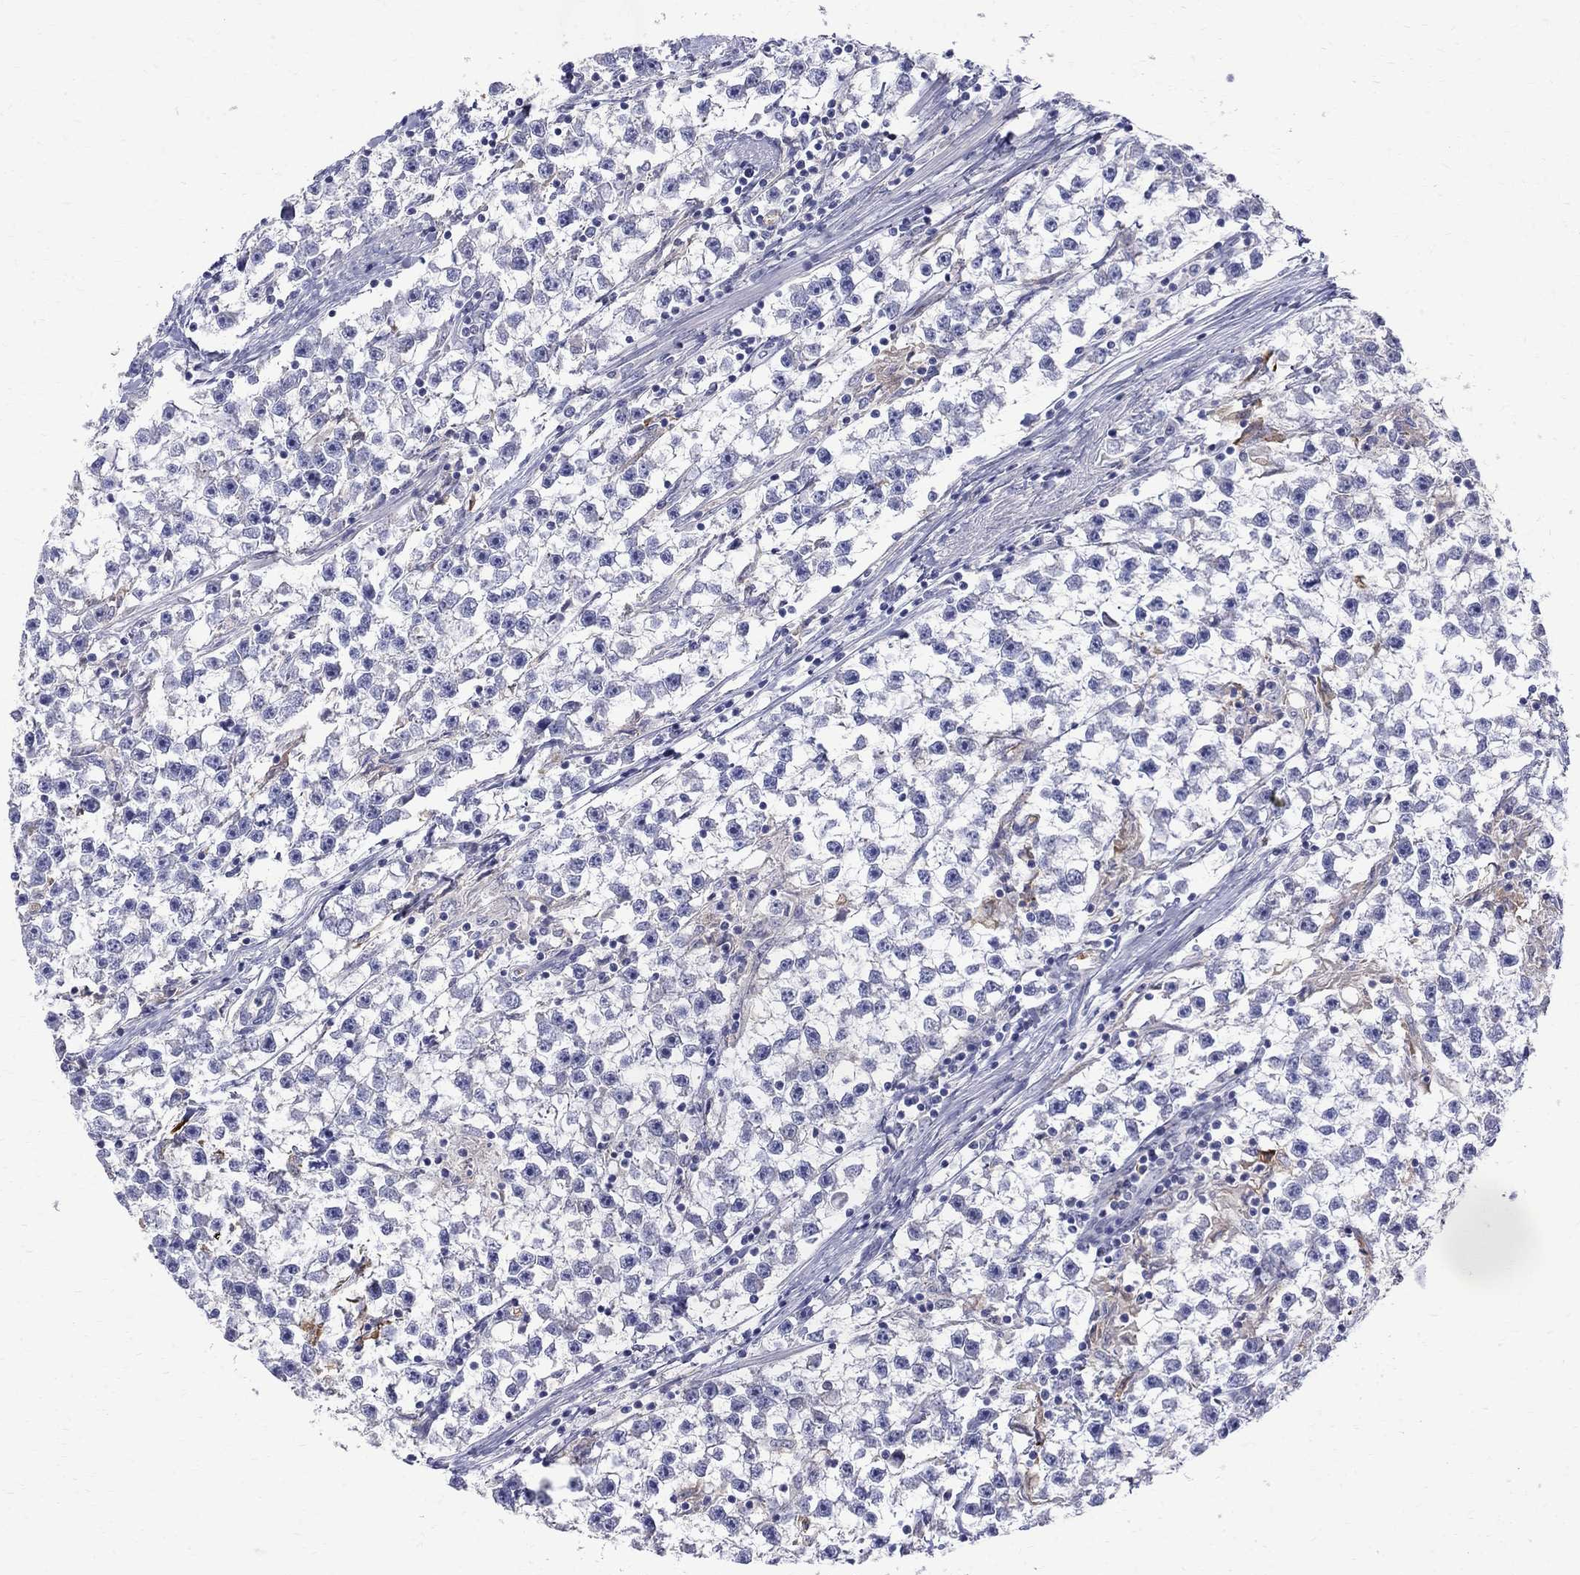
{"staining": {"intensity": "negative", "quantity": "none", "location": "none"}, "tissue": "testis cancer", "cell_type": "Tumor cells", "image_type": "cancer", "snomed": [{"axis": "morphology", "description": "Seminoma, NOS"}, {"axis": "topography", "description": "Testis"}], "caption": "Human seminoma (testis) stained for a protein using immunohistochemistry reveals no positivity in tumor cells.", "gene": "AGER", "patient": {"sex": "male", "age": 59}}